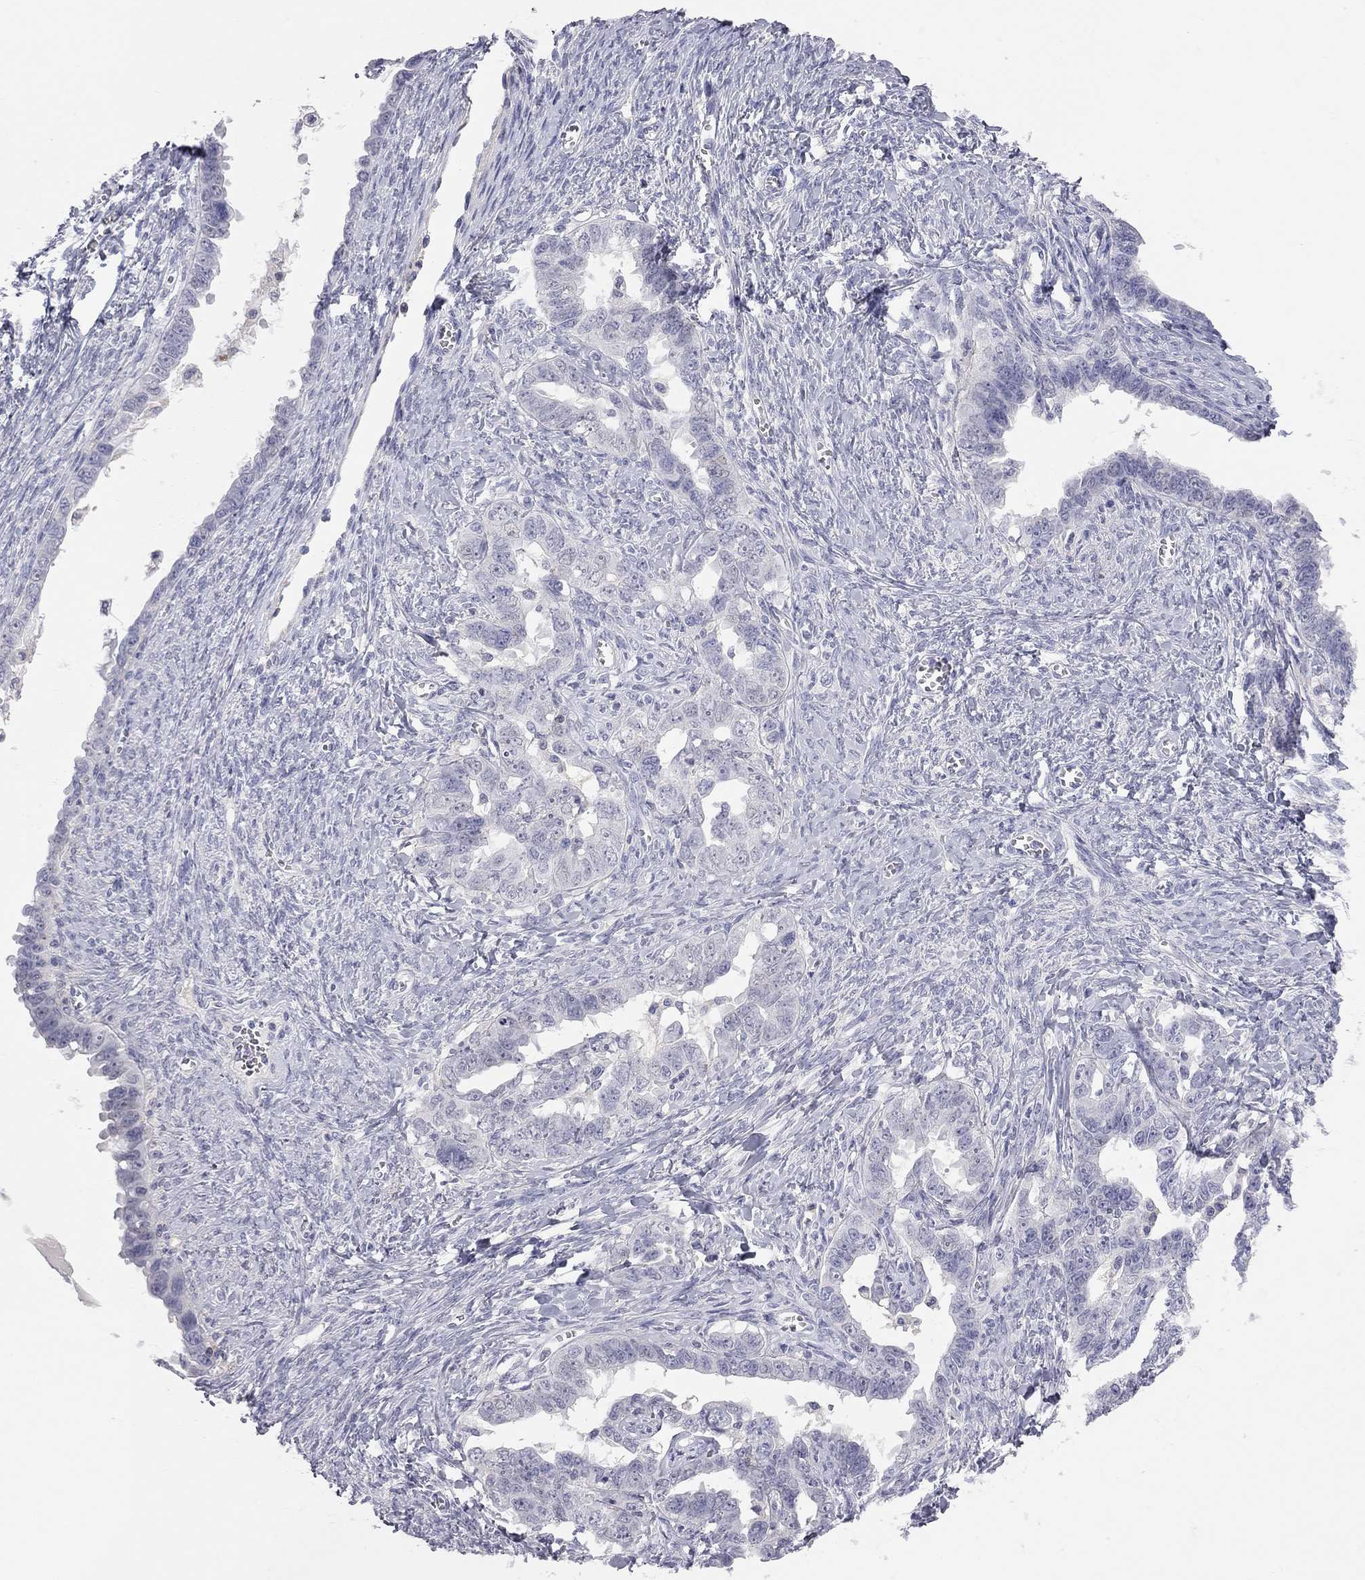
{"staining": {"intensity": "negative", "quantity": "none", "location": "none"}, "tissue": "ovarian cancer", "cell_type": "Tumor cells", "image_type": "cancer", "snomed": [{"axis": "morphology", "description": "Cystadenocarcinoma, serous, NOS"}, {"axis": "topography", "description": "Ovary"}], "caption": "The photomicrograph shows no staining of tumor cells in serous cystadenocarcinoma (ovarian).", "gene": "ADCYAP1", "patient": {"sex": "female", "age": 69}}